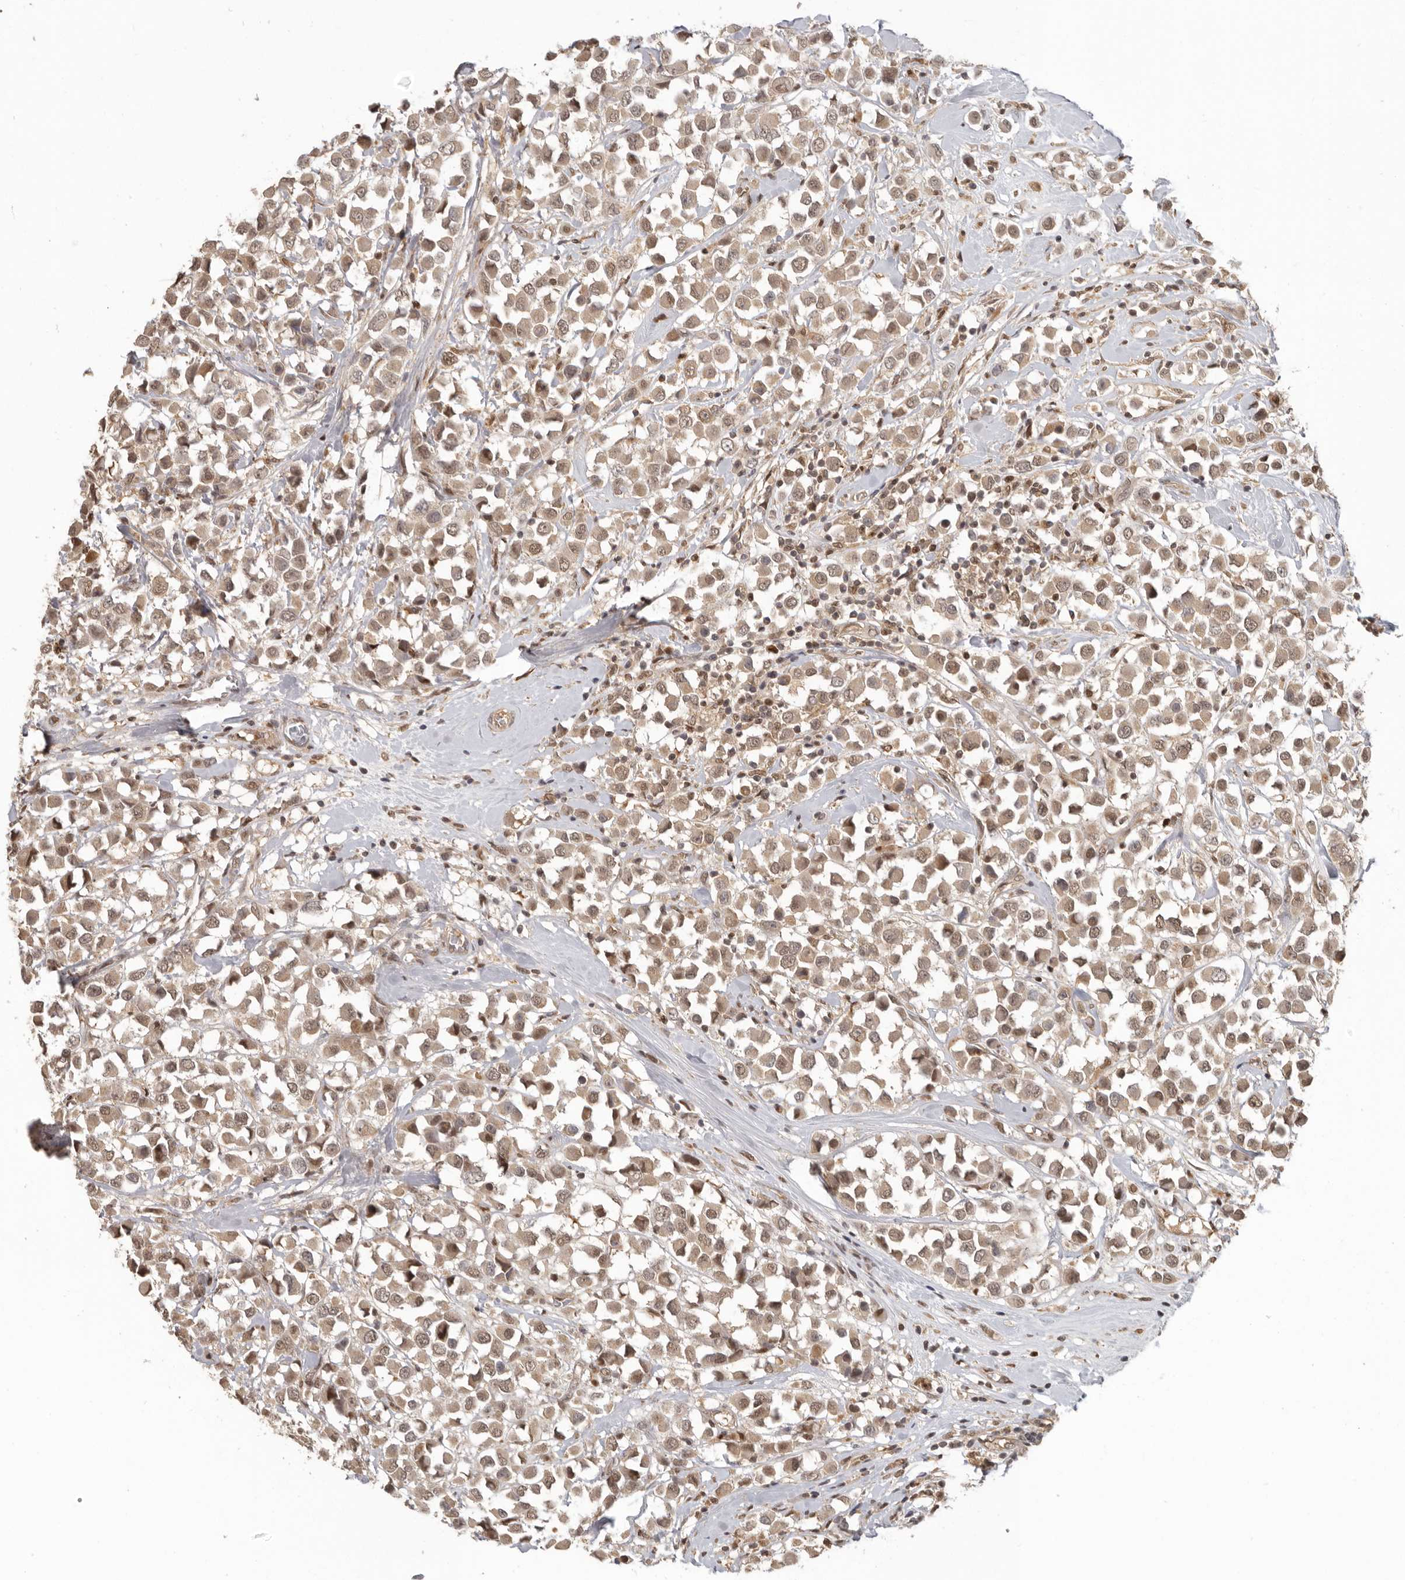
{"staining": {"intensity": "weak", "quantity": ">75%", "location": "cytoplasmic/membranous,nuclear"}, "tissue": "breast cancer", "cell_type": "Tumor cells", "image_type": "cancer", "snomed": [{"axis": "morphology", "description": "Duct carcinoma"}, {"axis": "topography", "description": "Breast"}], "caption": "Weak cytoplasmic/membranous and nuclear positivity for a protein is appreciated in approximately >75% of tumor cells of breast intraductal carcinoma using IHC.", "gene": "PSMA5", "patient": {"sex": "female", "age": 61}}